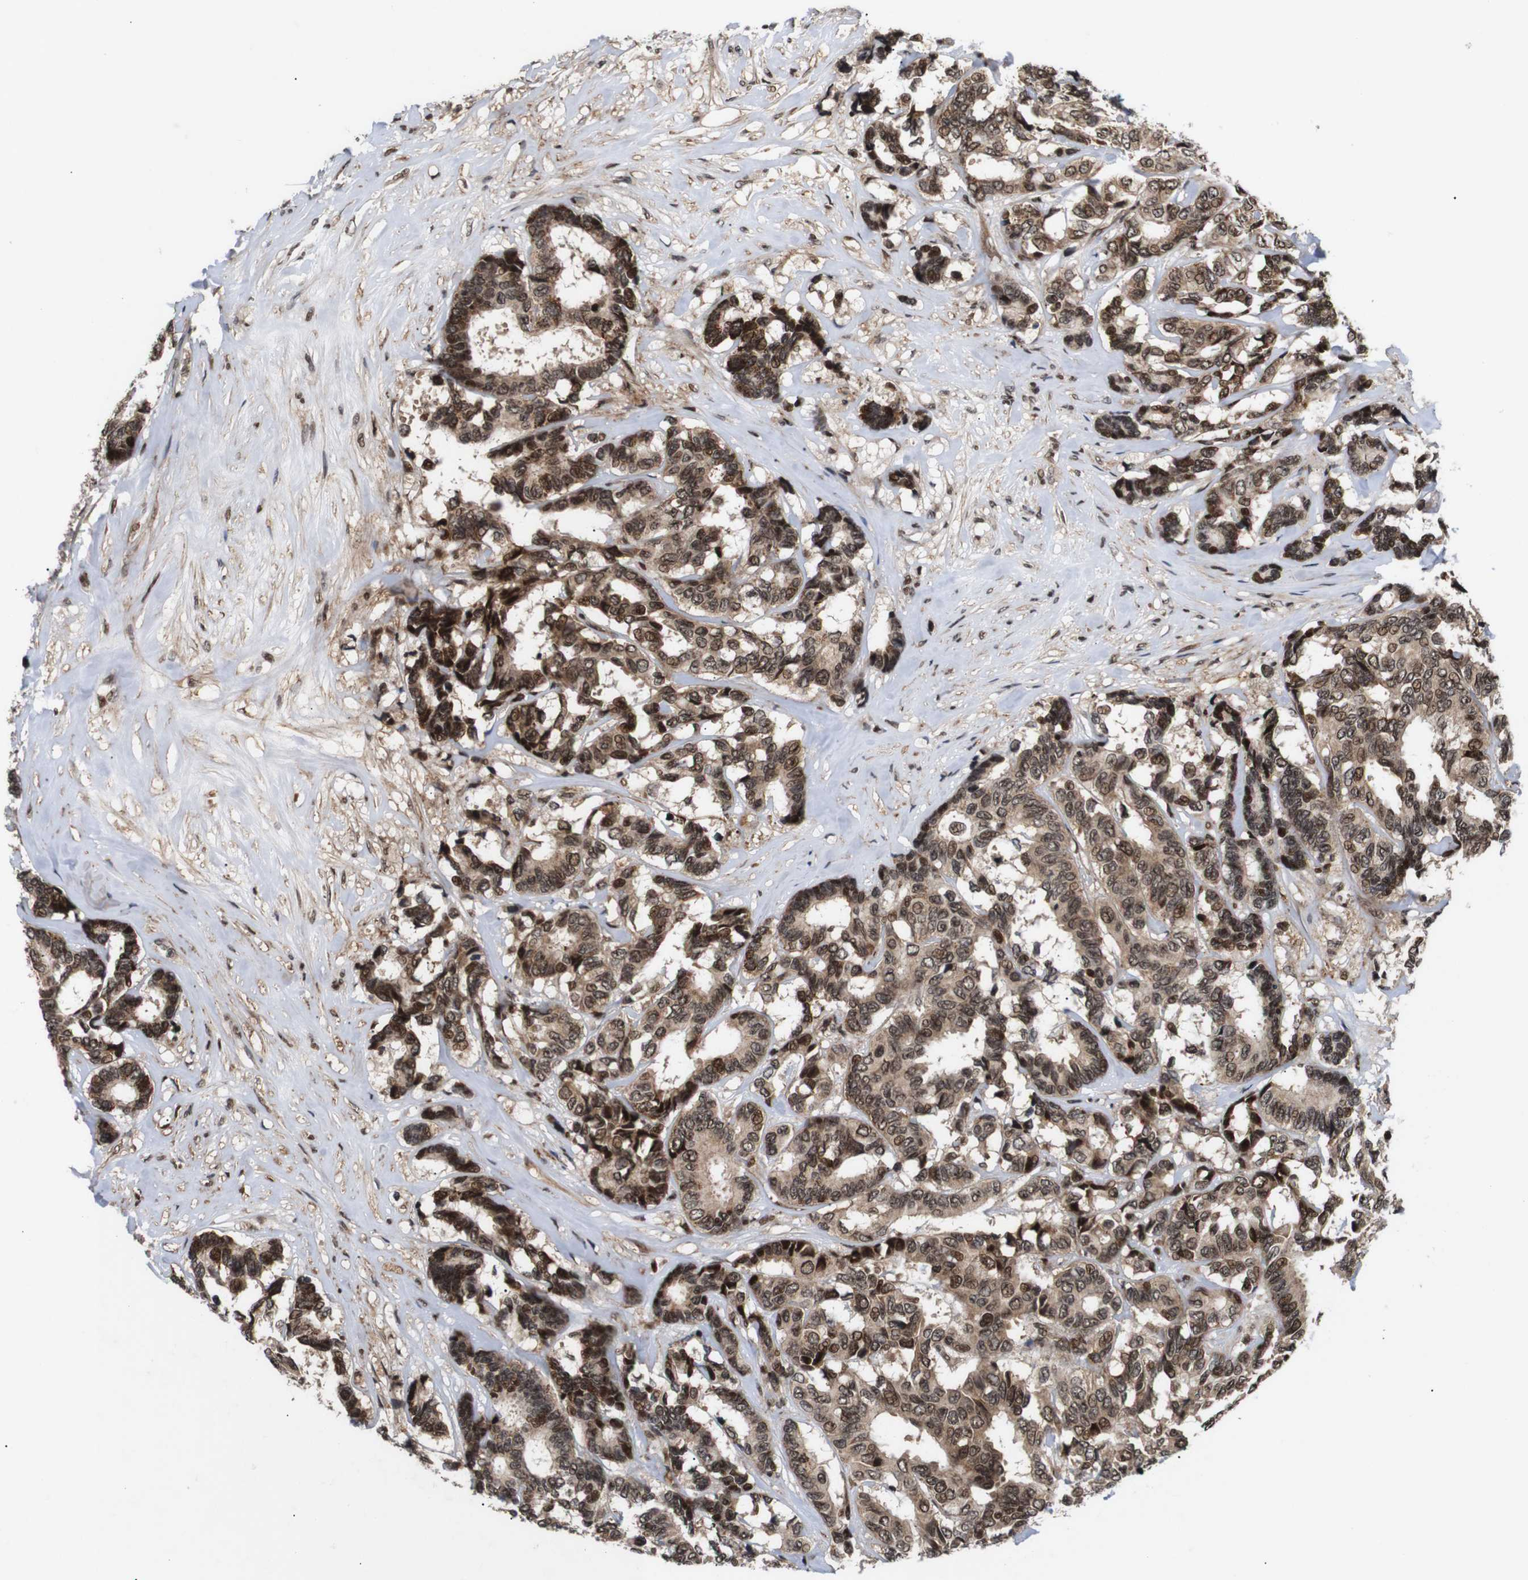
{"staining": {"intensity": "moderate", "quantity": ">75%", "location": "cytoplasmic/membranous,nuclear"}, "tissue": "breast cancer", "cell_type": "Tumor cells", "image_type": "cancer", "snomed": [{"axis": "morphology", "description": "Duct carcinoma"}, {"axis": "topography", "description": "Breast"}], "caption": "Invasive ductal carcinoma (breast) stained with DAB (3,3'-diaminobenzidine) immunohistochemistry (IHC) exhibits medium levels of moderate cytoplasmic/membranous and nuclear expression in about >75% of tumor cells.", "gene": "KIF23", "patient": {"sex": "female", "age": 87}}